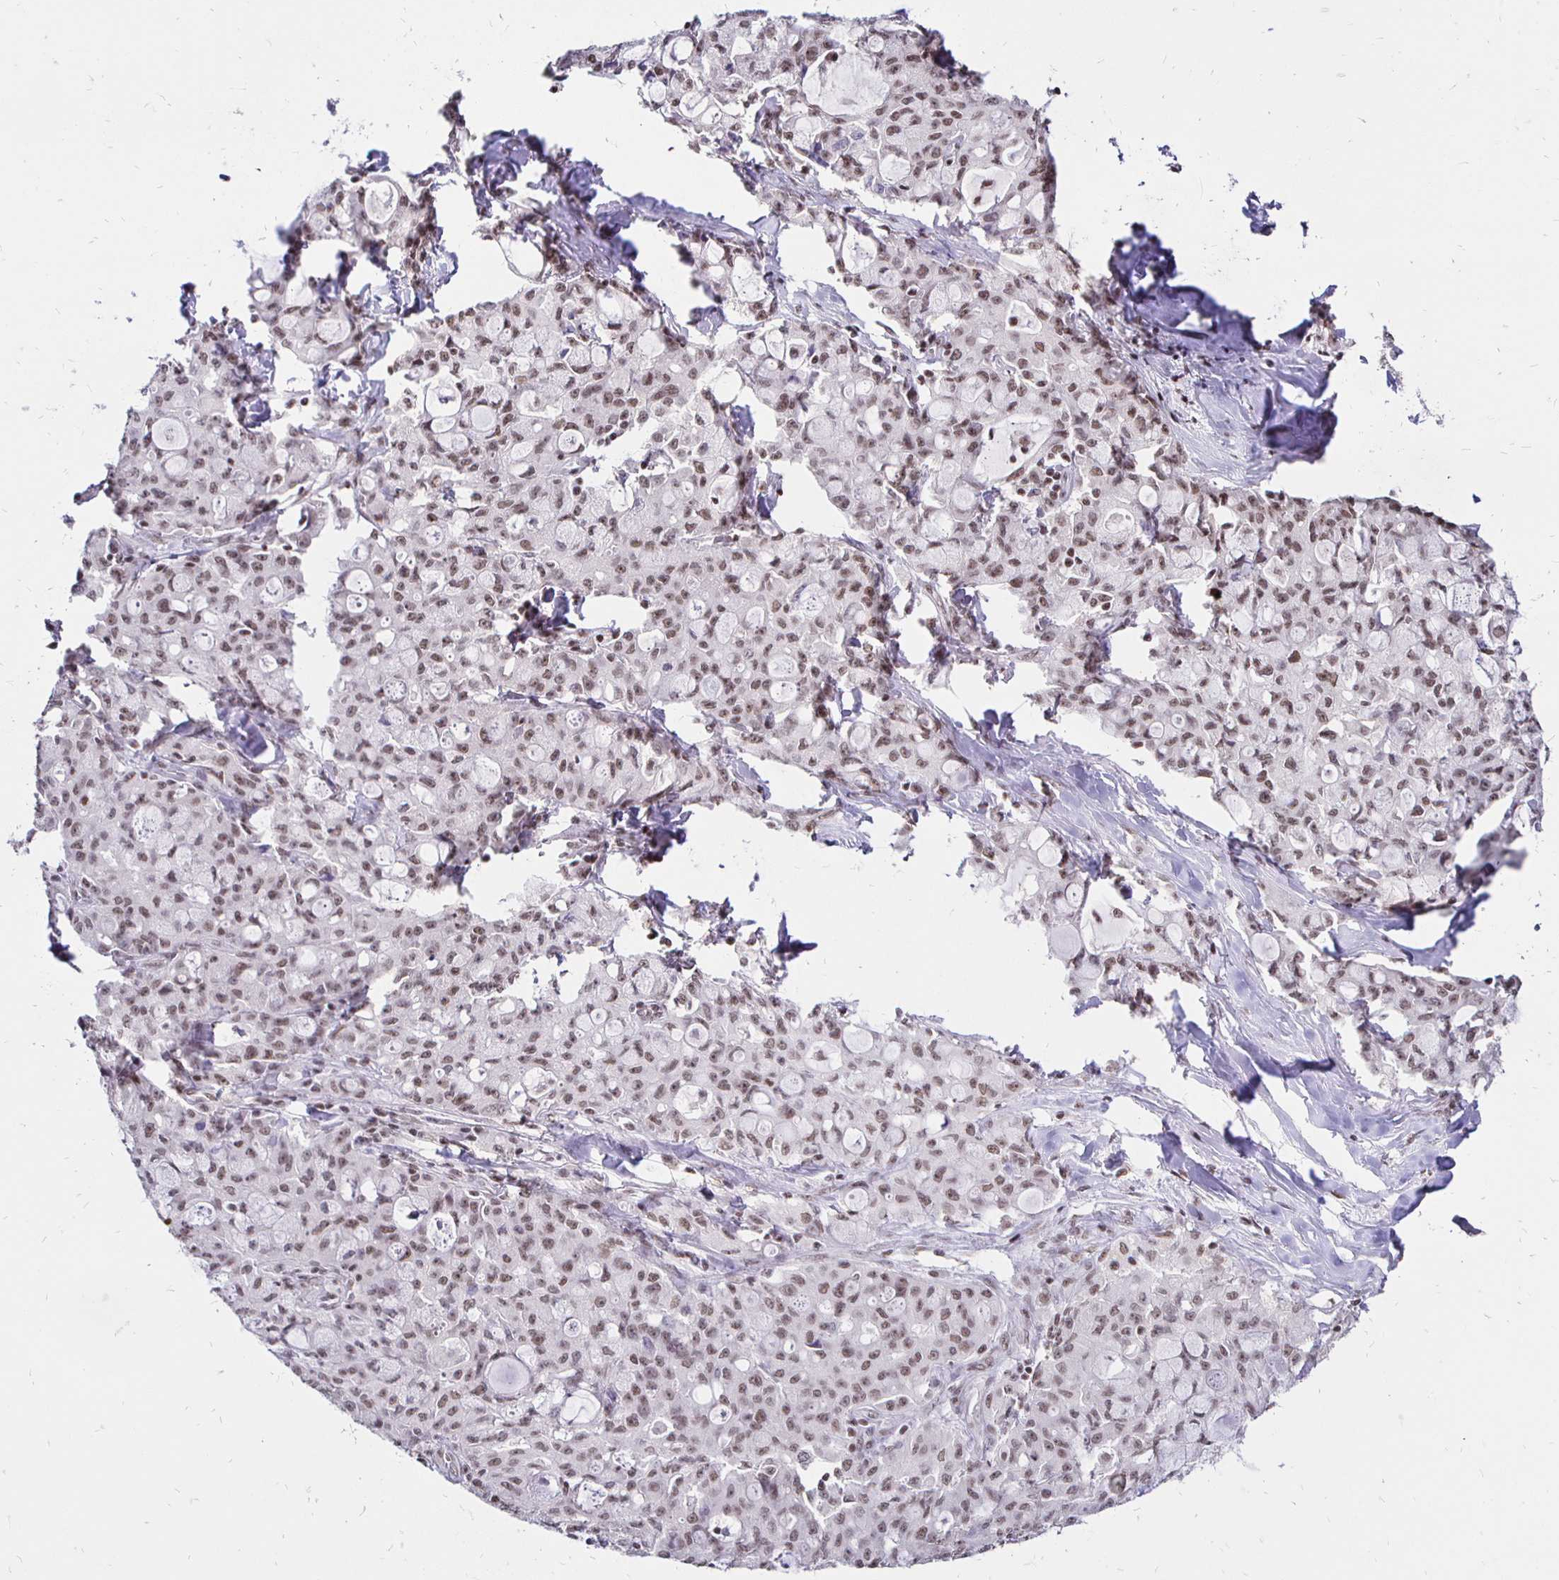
{"staining": {"intensity": "moderate", "quantity": ">75%", "location": "nuclear"}, "tissue": "lung cancer", "cell_type": "Tumor cells", "image_type": "cancer", "snomed": [{"axis": "morphology", "description": "Adenocarcinoma, NOS"}, {"axis": "topography", "description": "Lung"}], "caption": "Moderate nuclear expression is present in approximately >75% of tumor cells in lung cancer.", "gene": "SIN3A", "patient": {"sex": "female", "age": 44}}